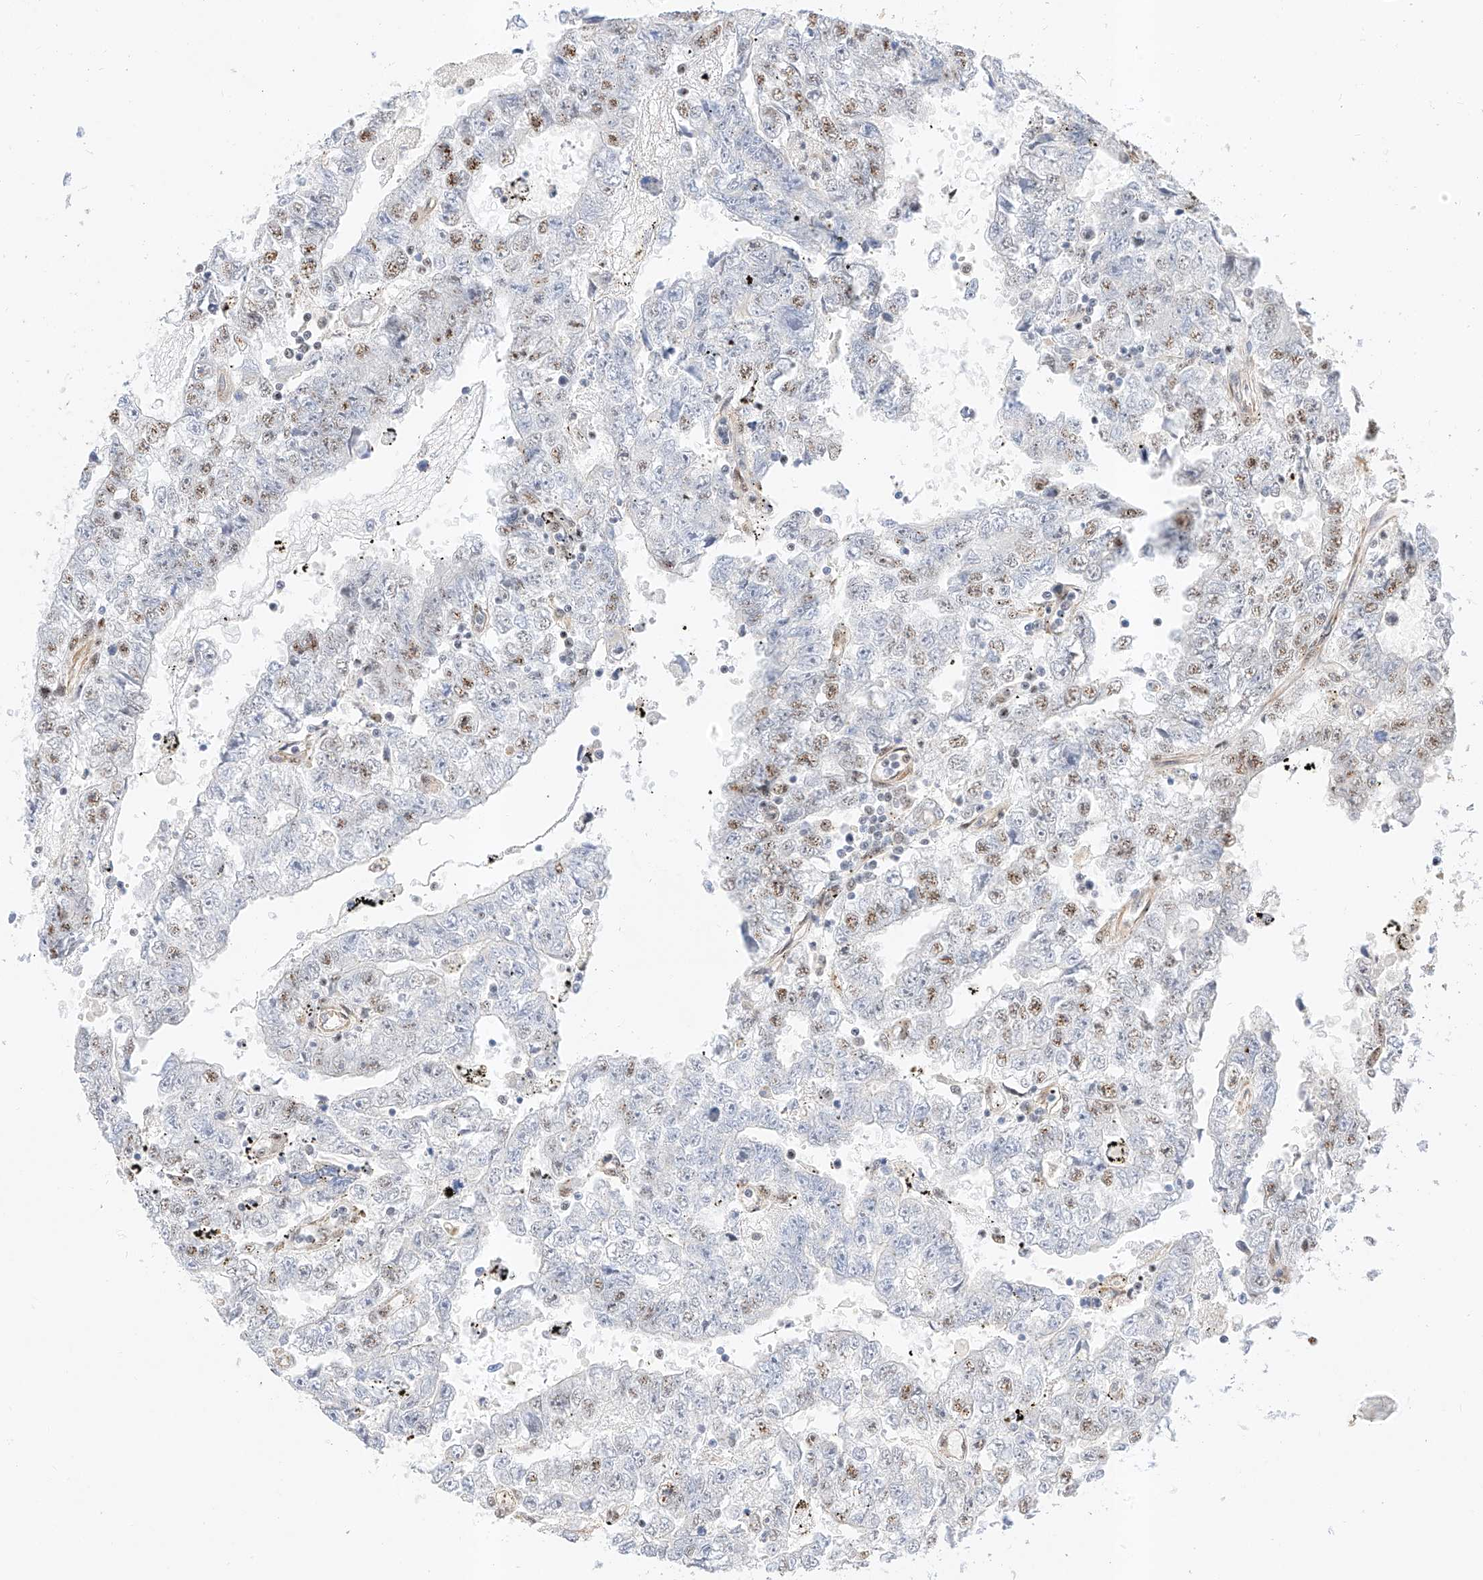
{"staining": {"intensity": "moderate", "quantity": "25%-75%", "location": "nuclear"}, "tissue": "testis cancer", "cell_type": "Tumor cells", "image_type": "cancer", "snomed": [{"axis": "morphology", "description": "Carcinoma, Embryonal, NOS"}, {"axis": "topography", "description": "Testis"}], "caption": "A medium amount of moderate nuclear expression is present in about 25%-75% of tumor cells in testis cancer tissue.", "gene": "ATXN7L2", "patient": {"sex": "male", "age": 25}}